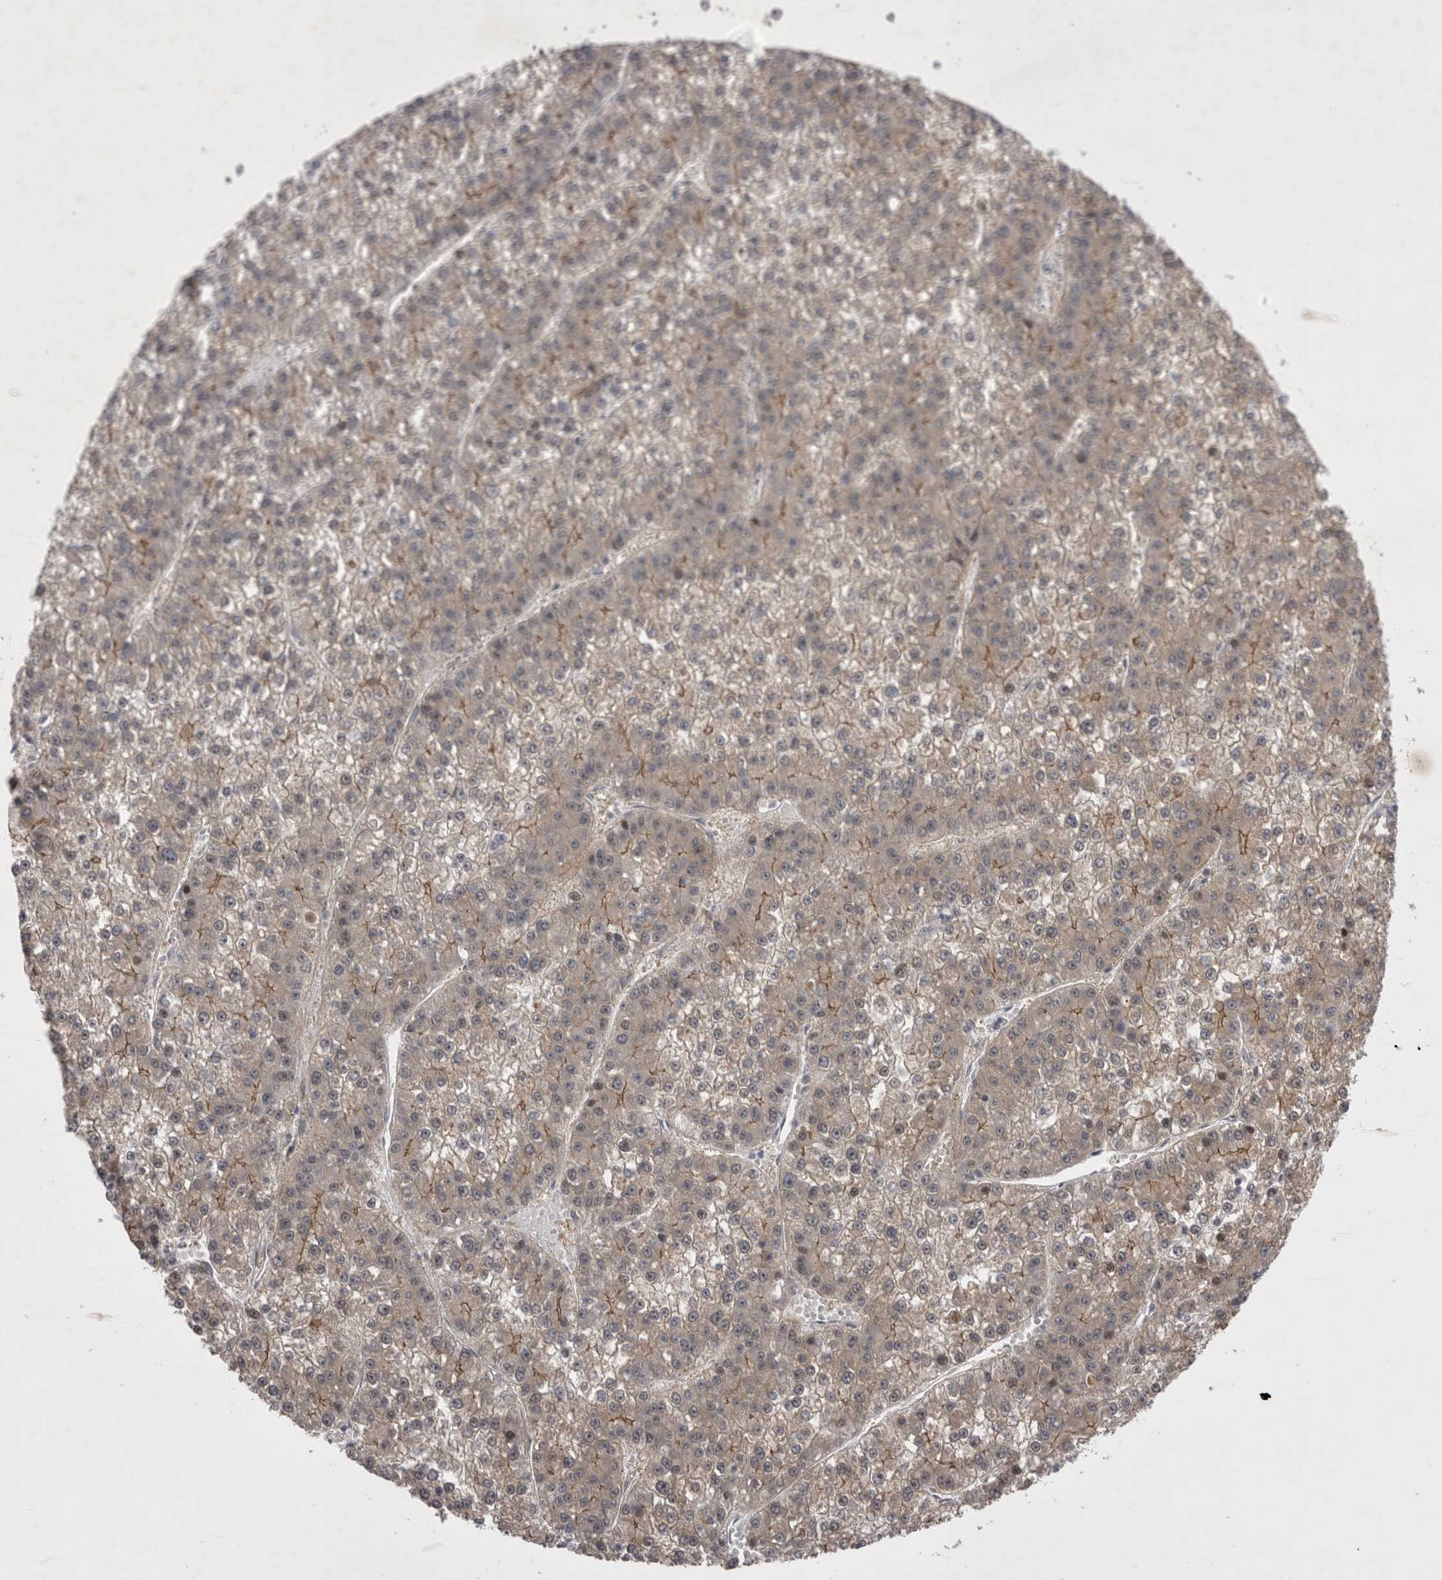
{"staining": {"intensity": "weak", "quantity": "25%-75%", "location": "cytoplasmic/membranous"}, "tissue": "liver cancer", "cell_type": "Tumor cells", "image_type": "cancer", "snomed": [{"axis": "morphology", "description": "Carcinoma, Hepatocellular, NOS"}, {"axis": "topography", "description": "Liver"}], "caption": "Weak cytoplasmic/membranous expression for a protein is present in approximately 25%-75% of tumor cells of liver cancer using immunohistochemistry (IHC).", "gene": "NENF", "patient": {"sex": "female", "age": 73}}